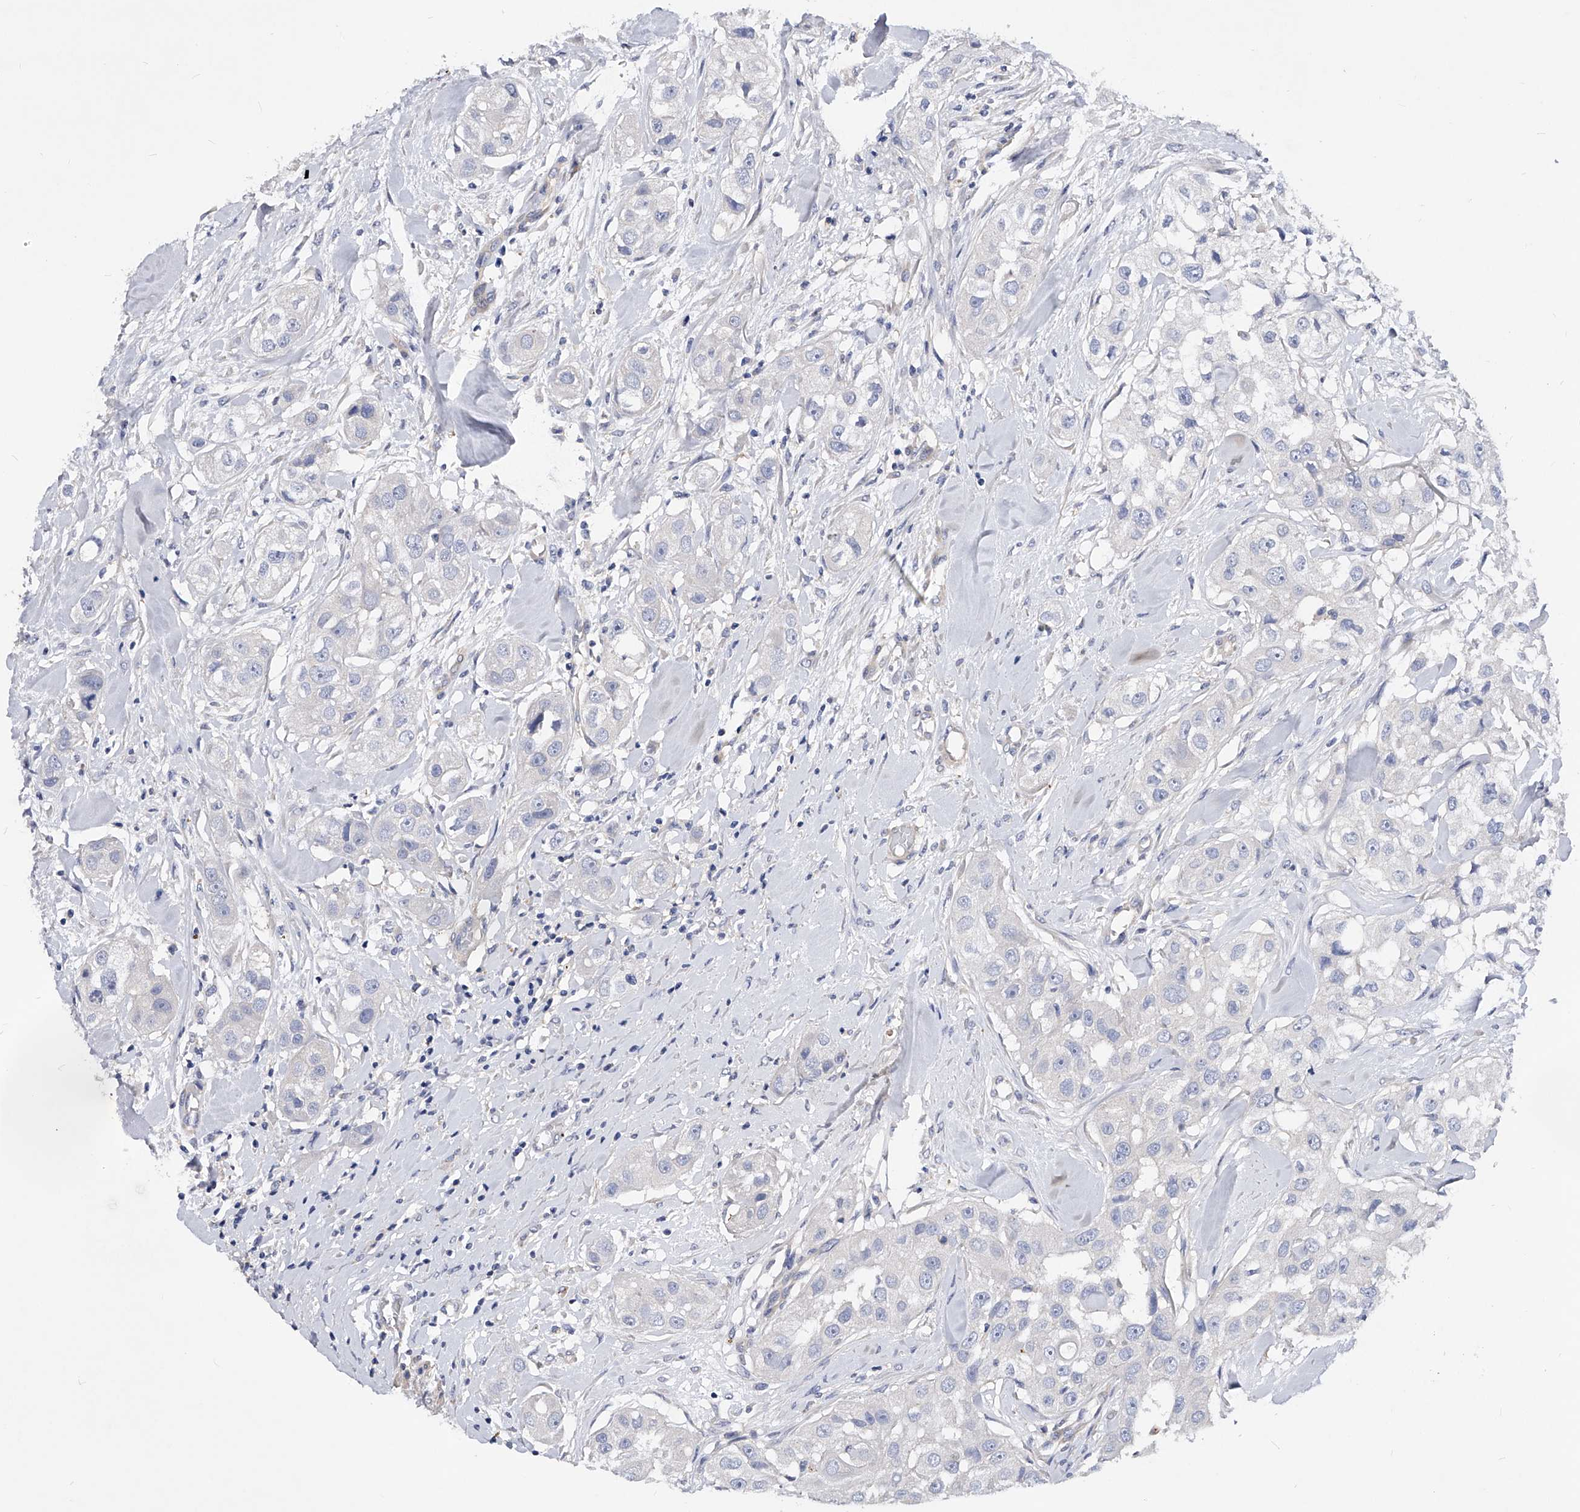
{"staining": {"intensity": "negative", "quantity": "none", "location": "none"}, "tissue": "head and neck cancer", "cell_type": "Tumor cells", "image_type": "cancer", "snomed": [{"axis": "morphology", "description": "Normal tissue, NOS"}, {"axis": "morphology", "description": "Squamous cell carcinoma, NOS"}, {"axis": "topography", "description": "Skeletal muscle"}, {"axis": "topography", "description": "Head-Neck"}], "caption": "DAB immunohistochemical staining of human head and neck squamous cell carcinoma displays no significant expression in tumor cells.", "gene": "PPP5C", "patient": {"sex": "male", "age": 51}}